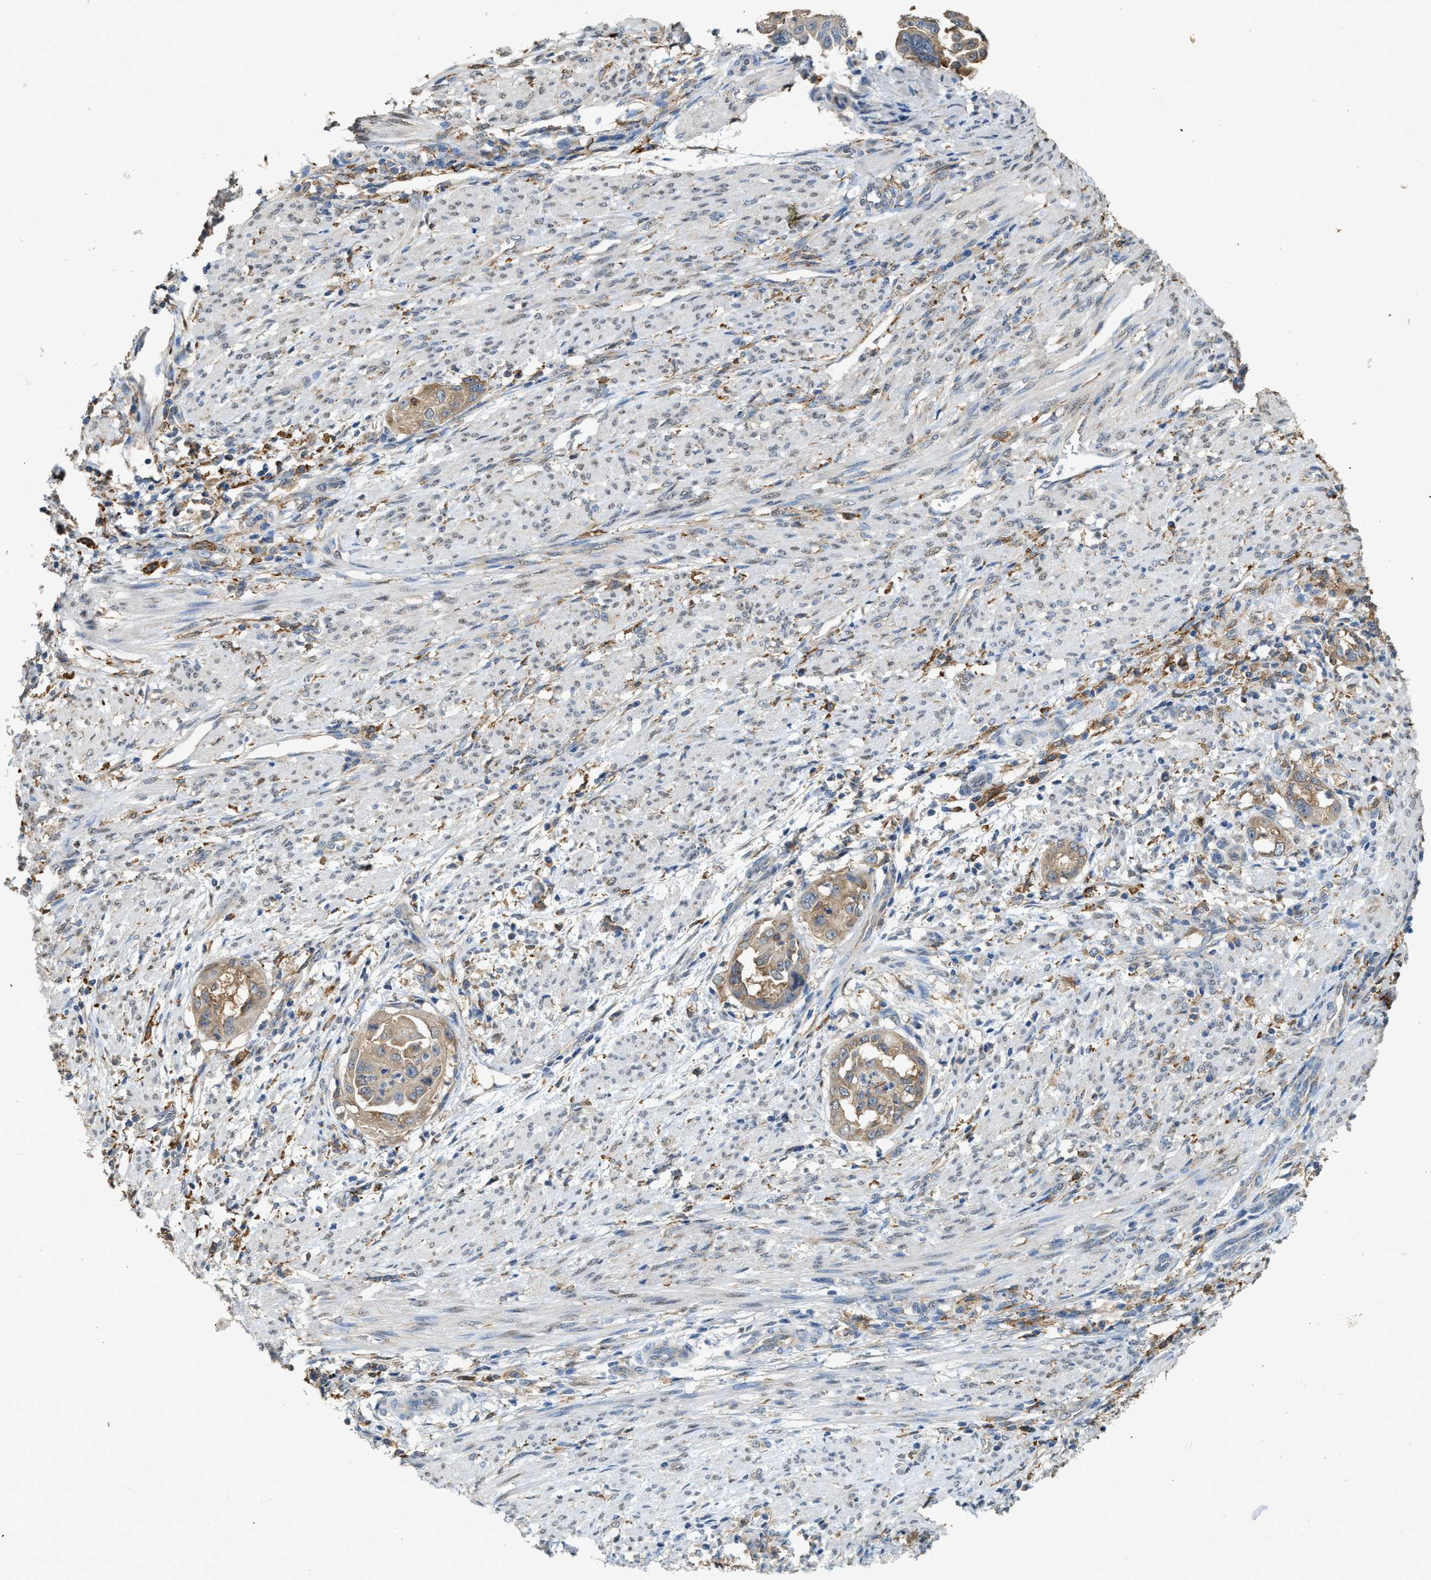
{"staining": {"intensity": "weak", "quantity": ">75%", "location": "cytoplasmic/membranous"}, "tissue": "endometrial cancer", "cell_type": "Tumor cells", "image_type": "cancer", "snomed": [{"axis": "morphology", "description": "Adenocarcinoma, NOS"}, {"axis": "topography", "description": "Endometrium"}], "caption": "The image displays a brown stain indicating the presence of a protein in the cytoplasmic/membranous of tumor cells in endometrial adenocarcinoma.", "gene": "GCN1", "patient": {"sex": "female", "age": 85}}